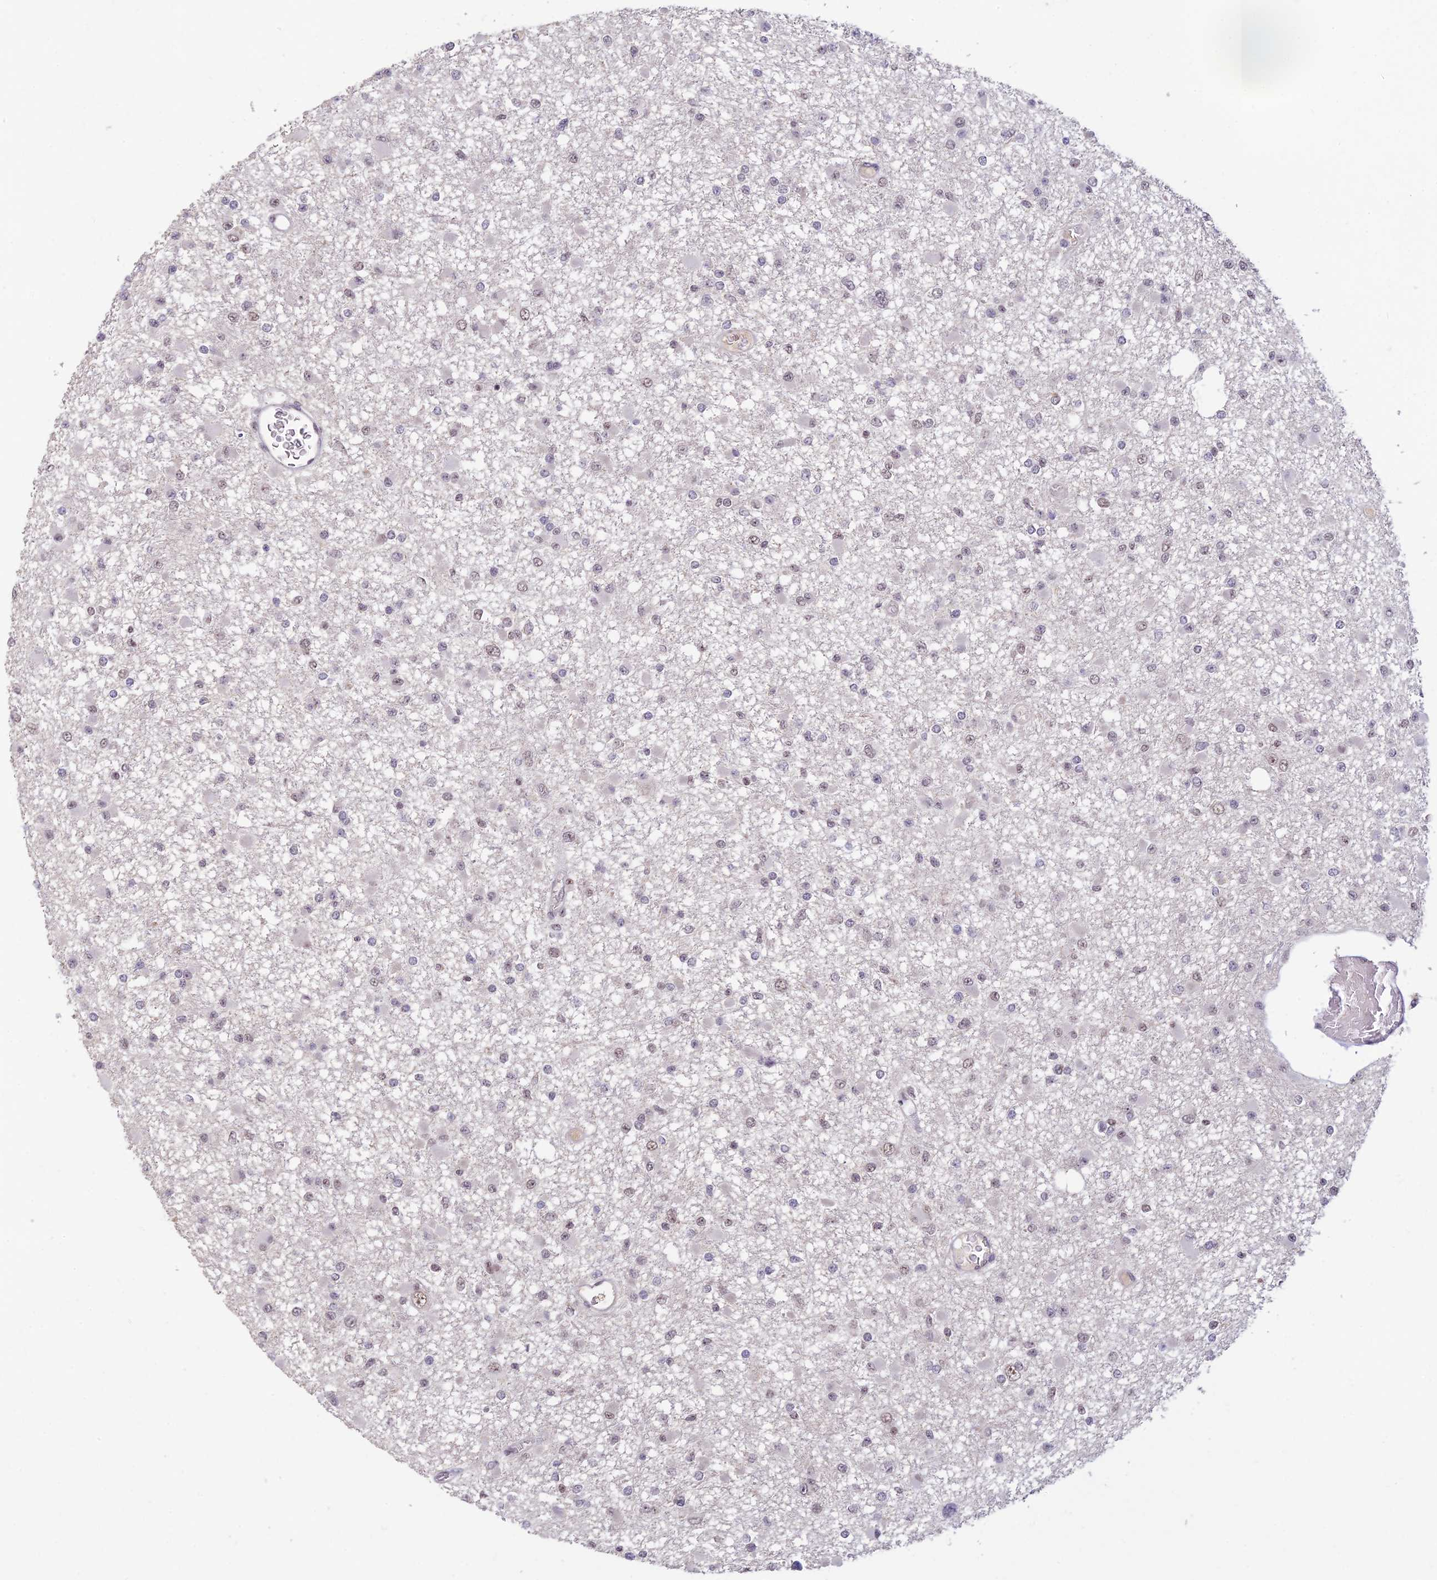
{"staining": {"intensity": "negative", "quantity": "none", "location": "none"}, "tissue": "glioma", "cell_type": "Tumor cells", "image_type": "cancer", "snomed": [{"axis": "morphology", "description": "Glioma, malignant, Low grade"}, {"axis": "topography", "description": "Brain"}], "caption": "Immunohistochemistry (IHC) of human glioma demonstrates no staining in tumor cells.", "gene": "POLR1G", "patient": {"sex": "female", "age": 22}}